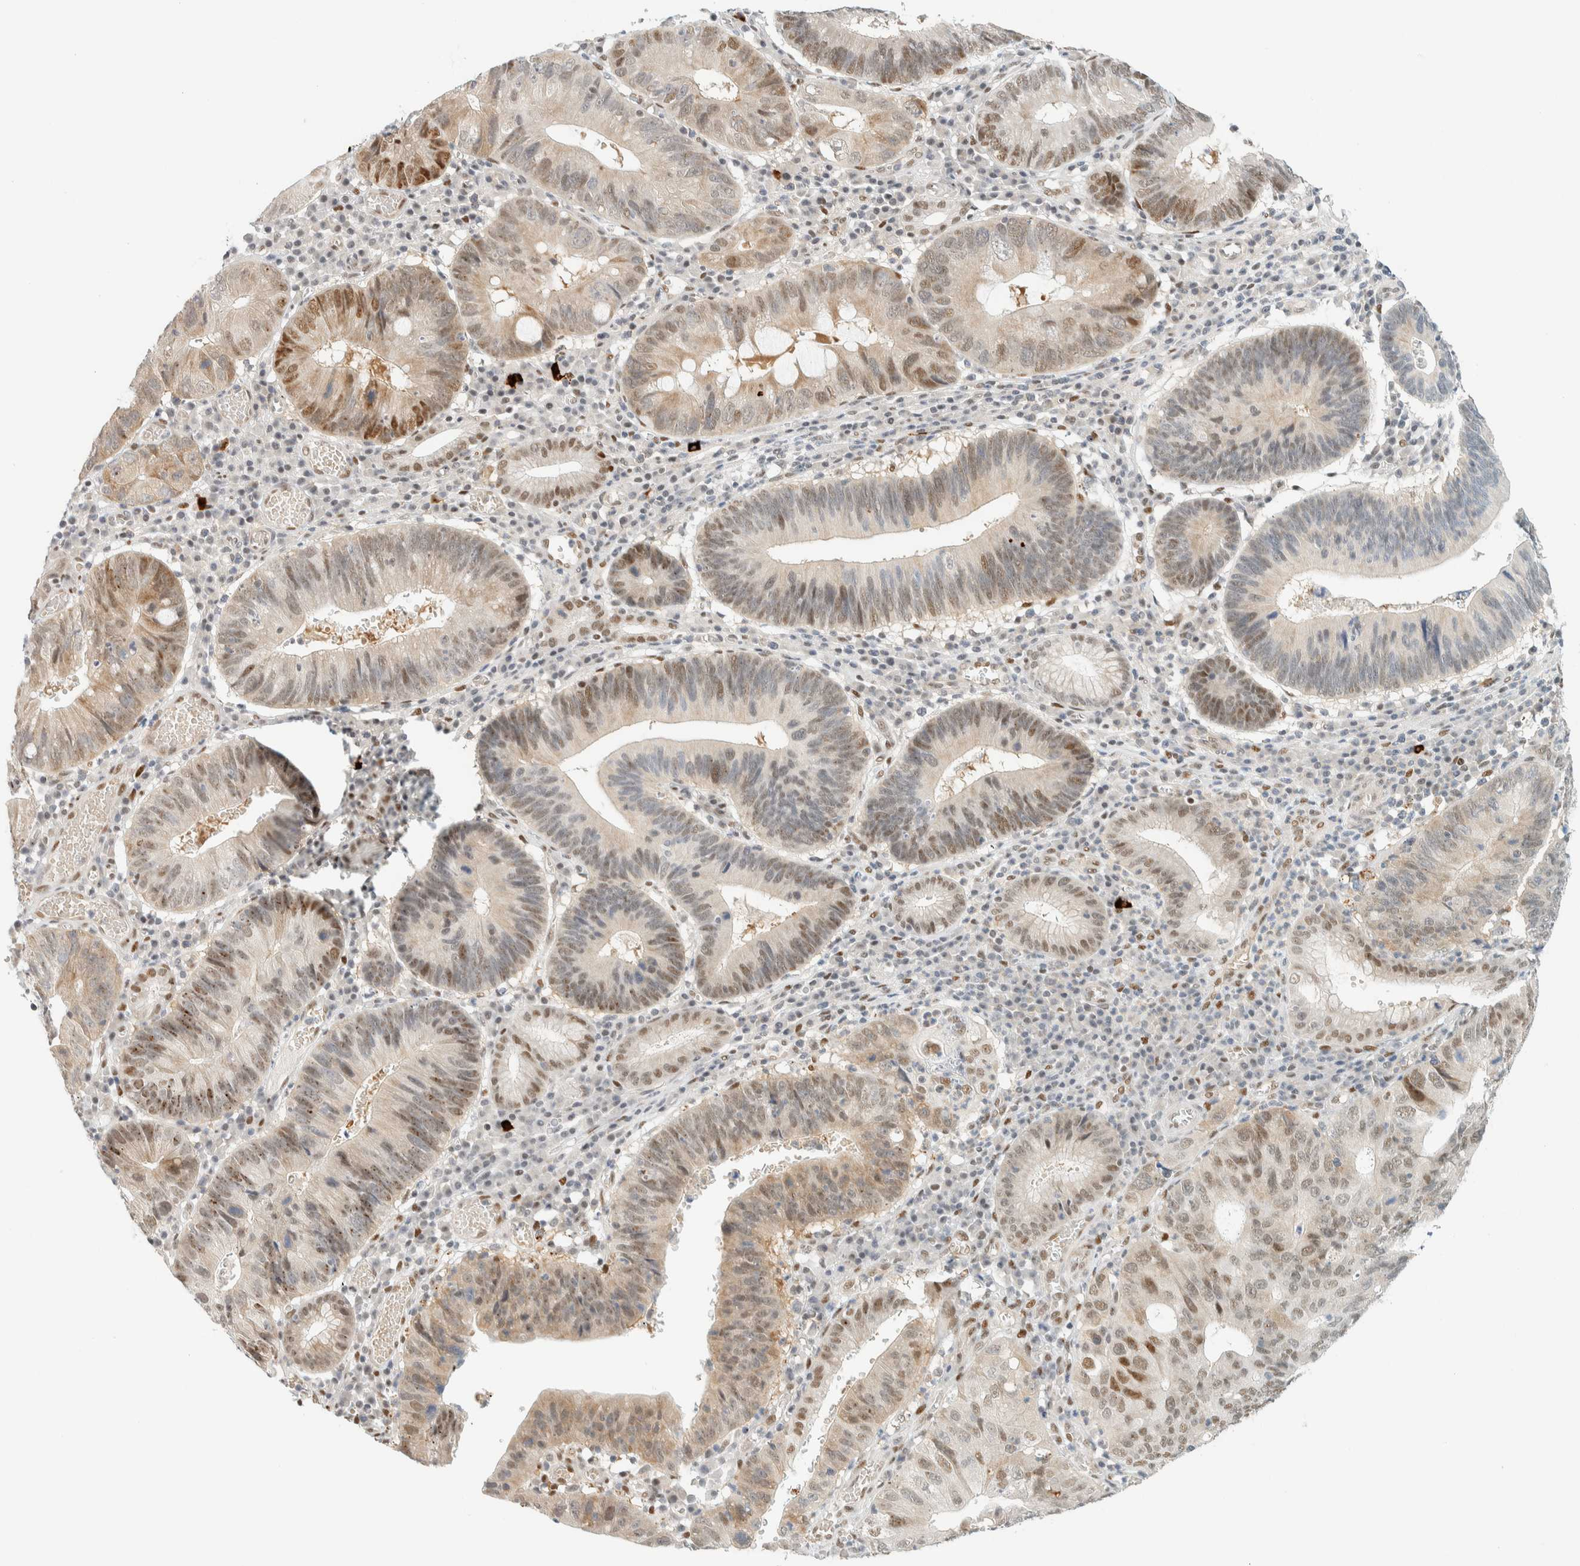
{"staining": {"intensity": "moderate", "quantity": "25%-75%", "location": "cytoplasmic/membranous,nuclear"}, "tissue": "stomach cancer", "cell_type": "Tumor cells", "image_type": "cancer", "snomed": [{"axis": "morphology", "description": "Adenocarcinoma, NOS"}, {"axis": "topography", "description": "Stomach"}], "caption": "This photomicrograph exhibits immunohistochemistry staining of stomach cancer (adenocarcinoma), with medium moderate cytoplasmic/membranous and nuclear expression in approximately 25%-75% of tumor cells.", "gene": "ZNF683", "patient": {"sex": "male", "age": 59}}